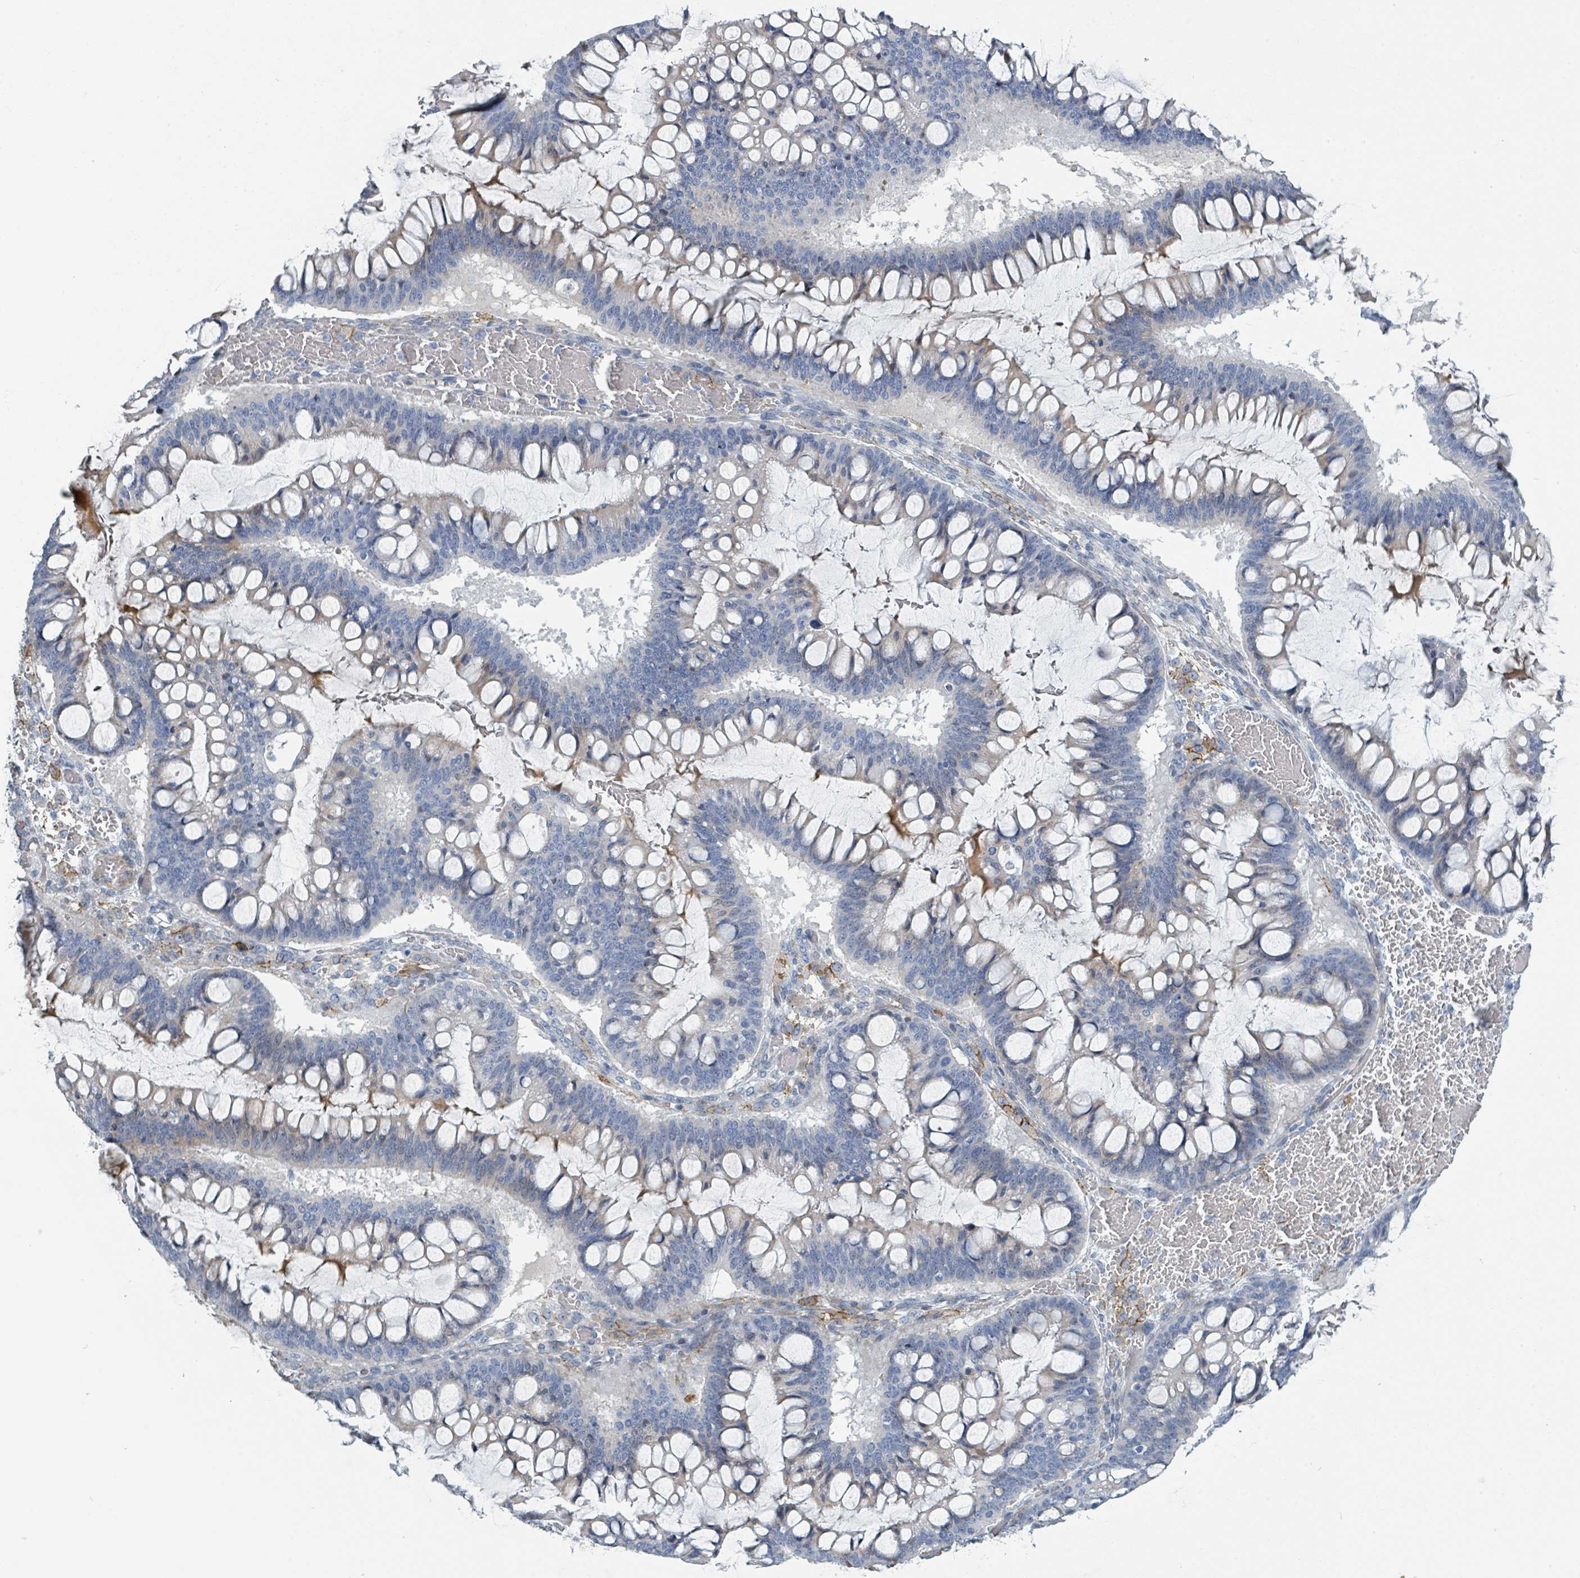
{"staining": {"intensity": "negative", "quantity": "none", "location": "none"}, "tissue": "ovarian cancer", "cell_type": "Tumor cells", "image_type": "cancer", "snomed": [{"axis": "morphology", "description": "Cystadenocarcinoma, mucinous, NOS"}, {"axis": "topography", "description": "Ovary"}], "caption": "A micrograph of human ovarian cancer is negative for staining in tumor cells.", "gene": "RAB33B", "patient": {"sex": "female", "age": 73}}